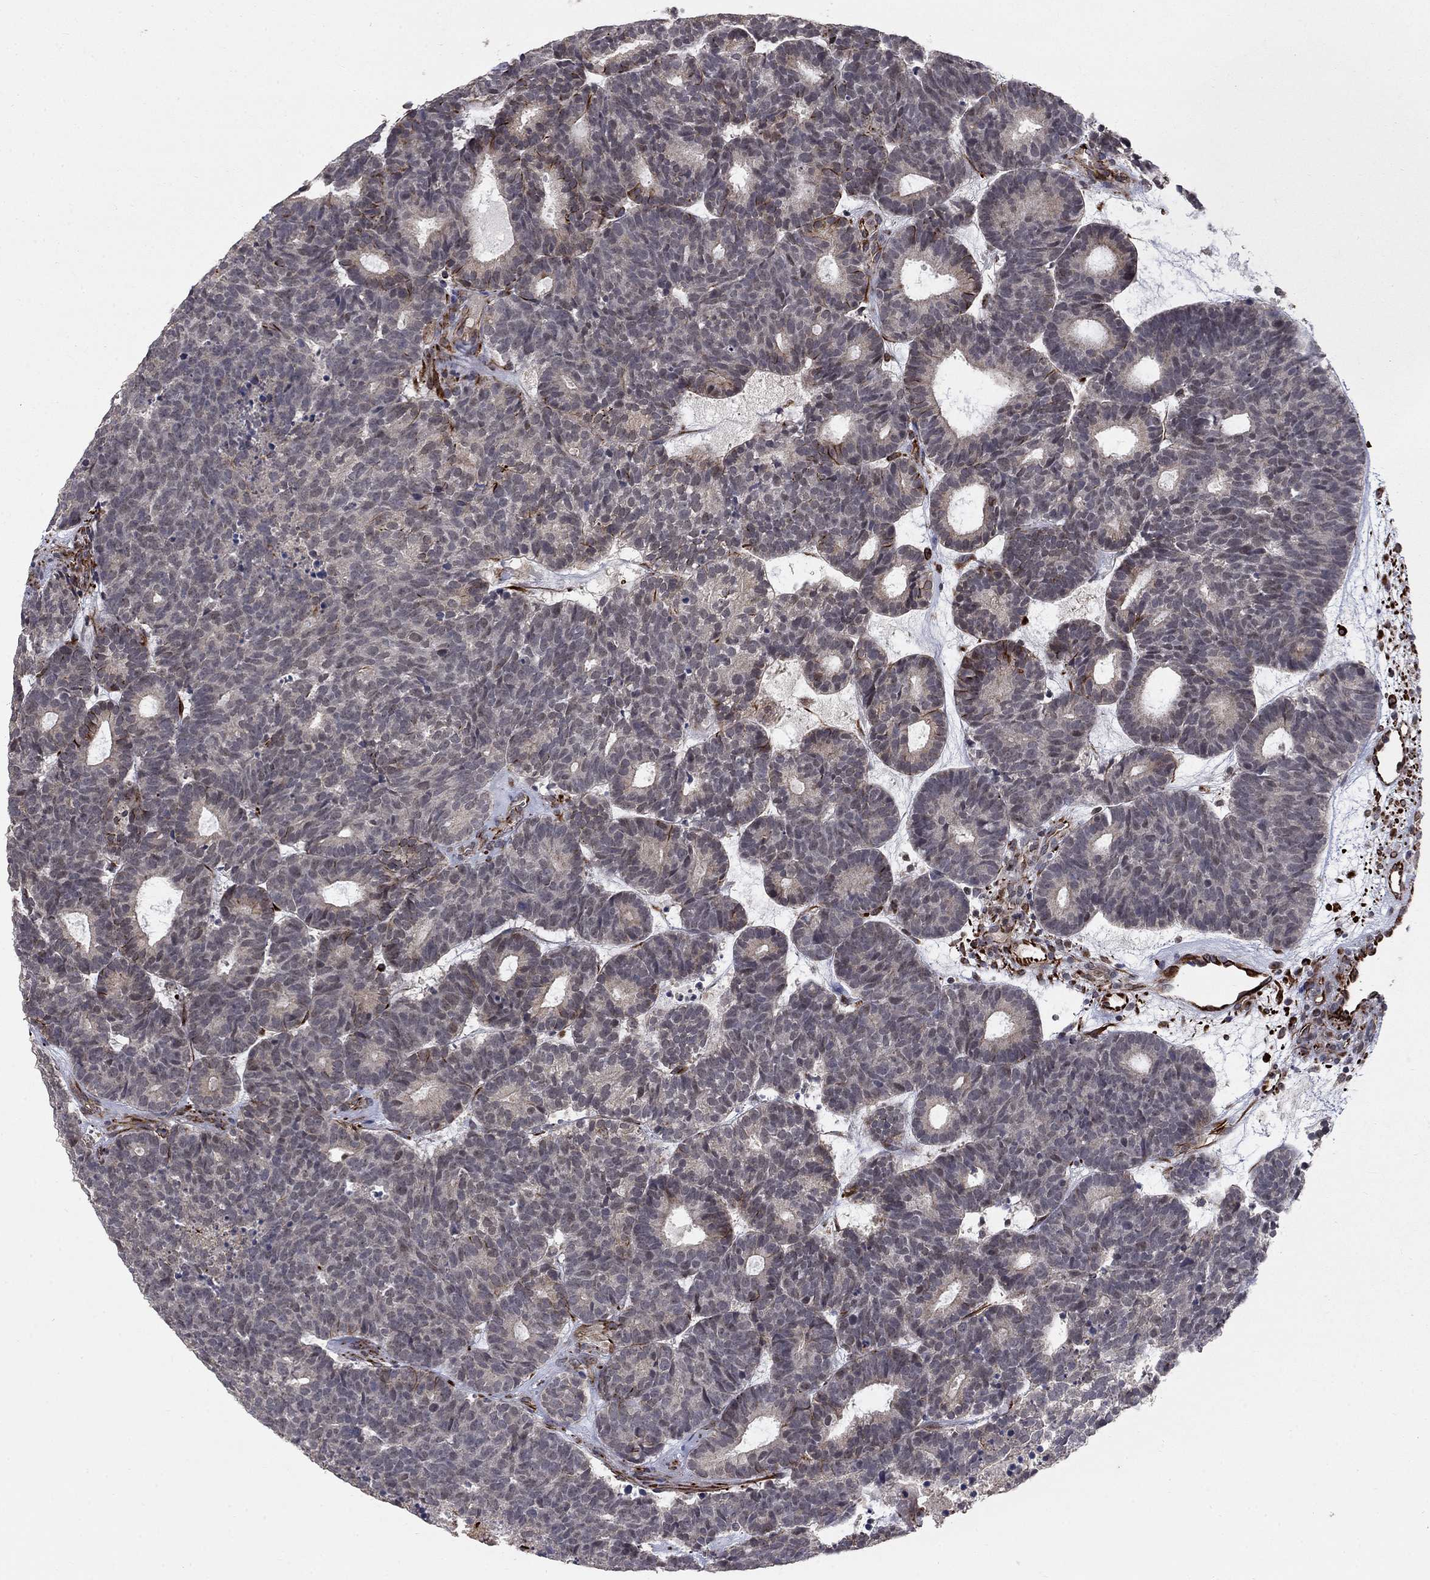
{"staining": {"intensity": "strong", "quantity": "<25%", "location": "cytoplasmic/membranous"}, "tissue": "head and neck cancer", "cell_type": "Tumor cells", "image_type": "cancer", "snomed": [{"axis": "morphology", "description": "Adenocarcinoma, NOS"}, {"axis": "topography", "description": "Head-Neck"}], "caption": "A histopathology image showing strong cytoplasmic/membranous positivity in approximately <25% of tumor cells in adenocarcinoma (head and neck), as visualized by brown immunohistochemical staining.", "gene": "MSRA", "patient": {"sex": "female", "age": 81}}